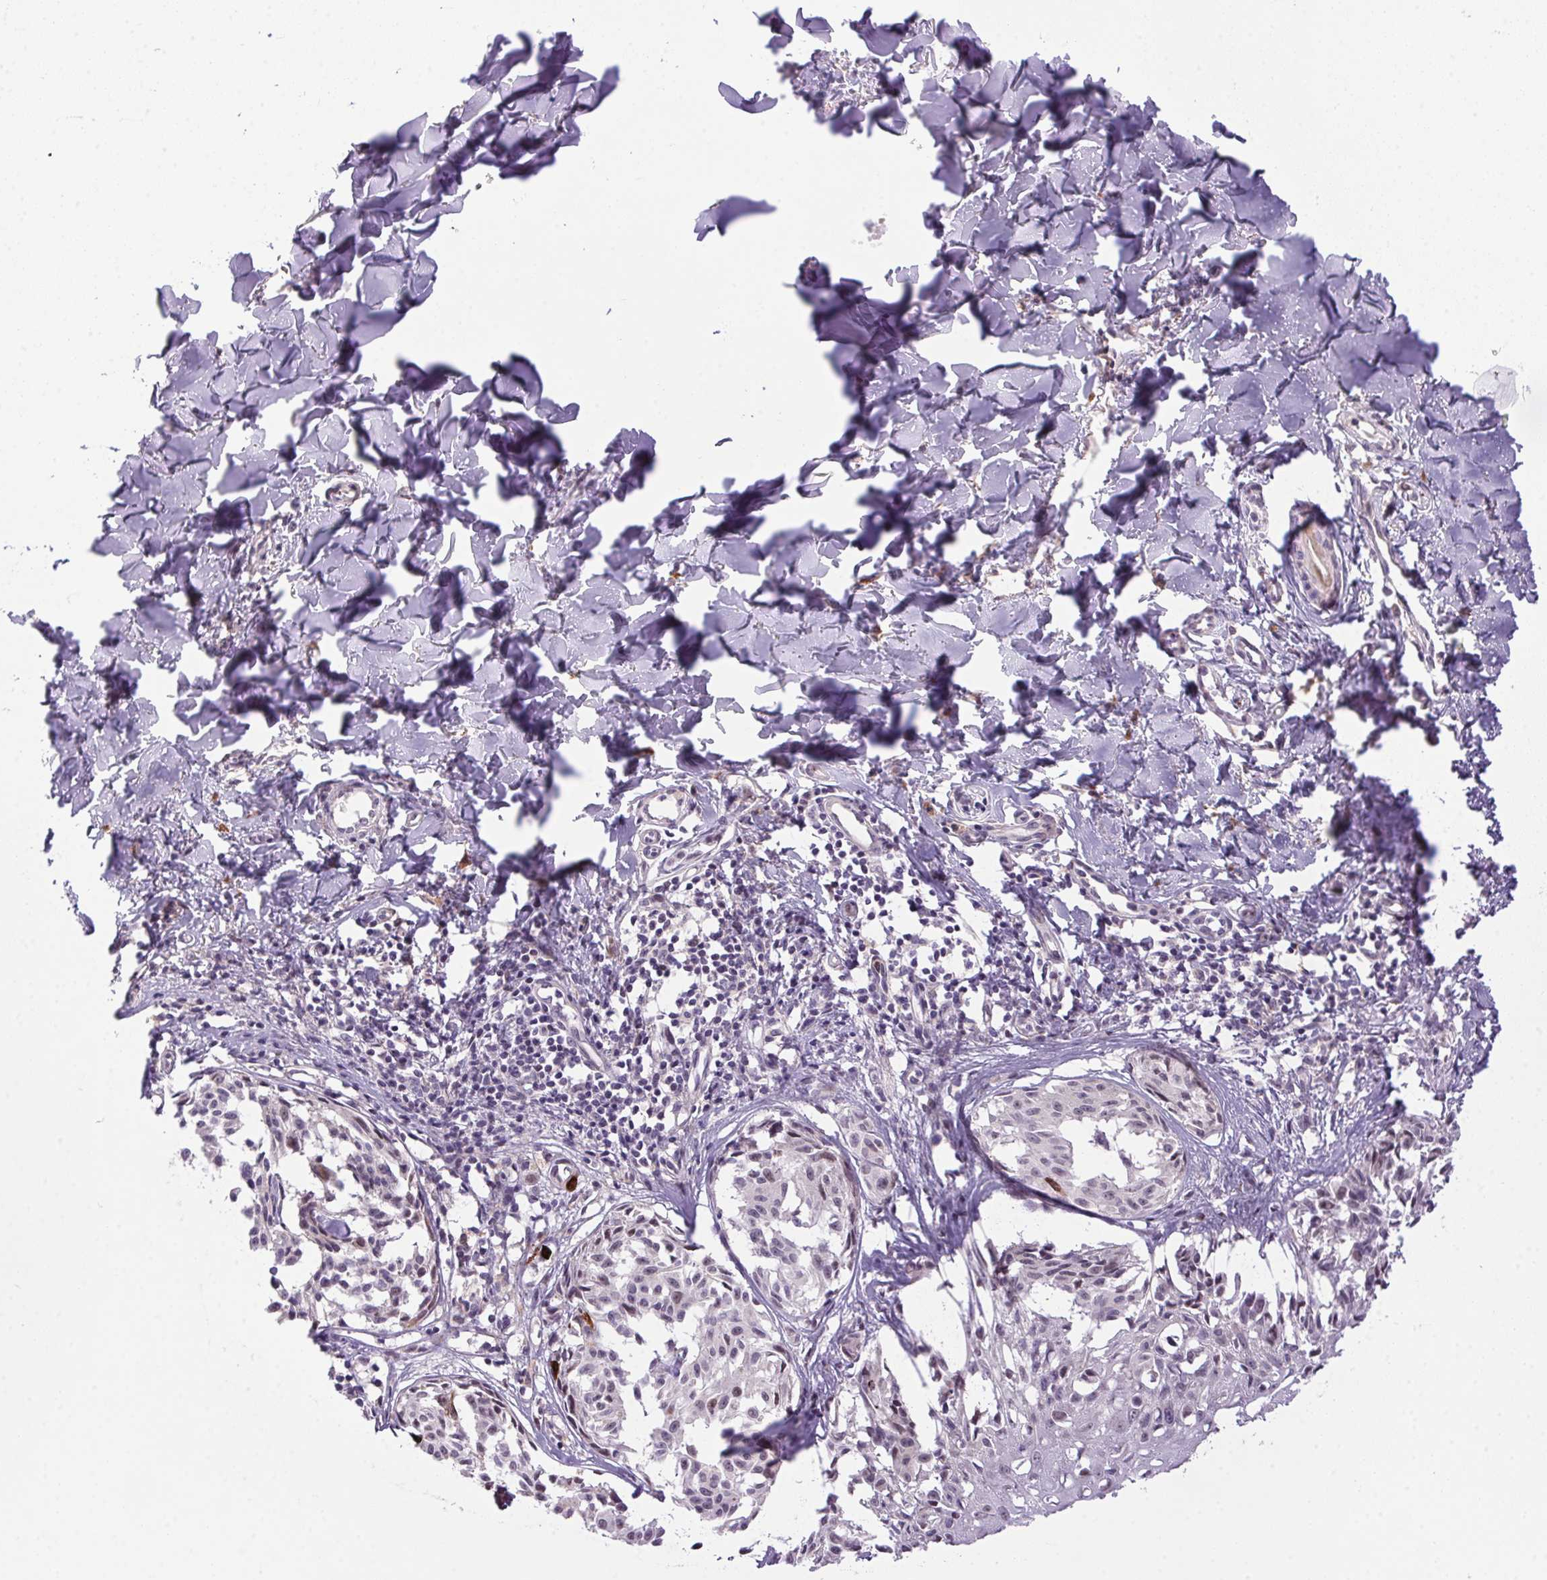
{"staining": {"intensity": "weak", "quantity": "<25%", "location": "nuclear"}, "tissue": "melanoma", "cell_type": "Tumor cells", "image_type": "cancer", "snomed": [{"axis": "morphology", "description": "Malignant melanoma, NOS"}, {"axis": "topography", "description": "Skin"}], "caption": "Photomicrograph shows no protein positivity in tumor cells of melanoma tissue.", "gene": "LRRTM1", "patient": {"sex": "male", "age": 51}}